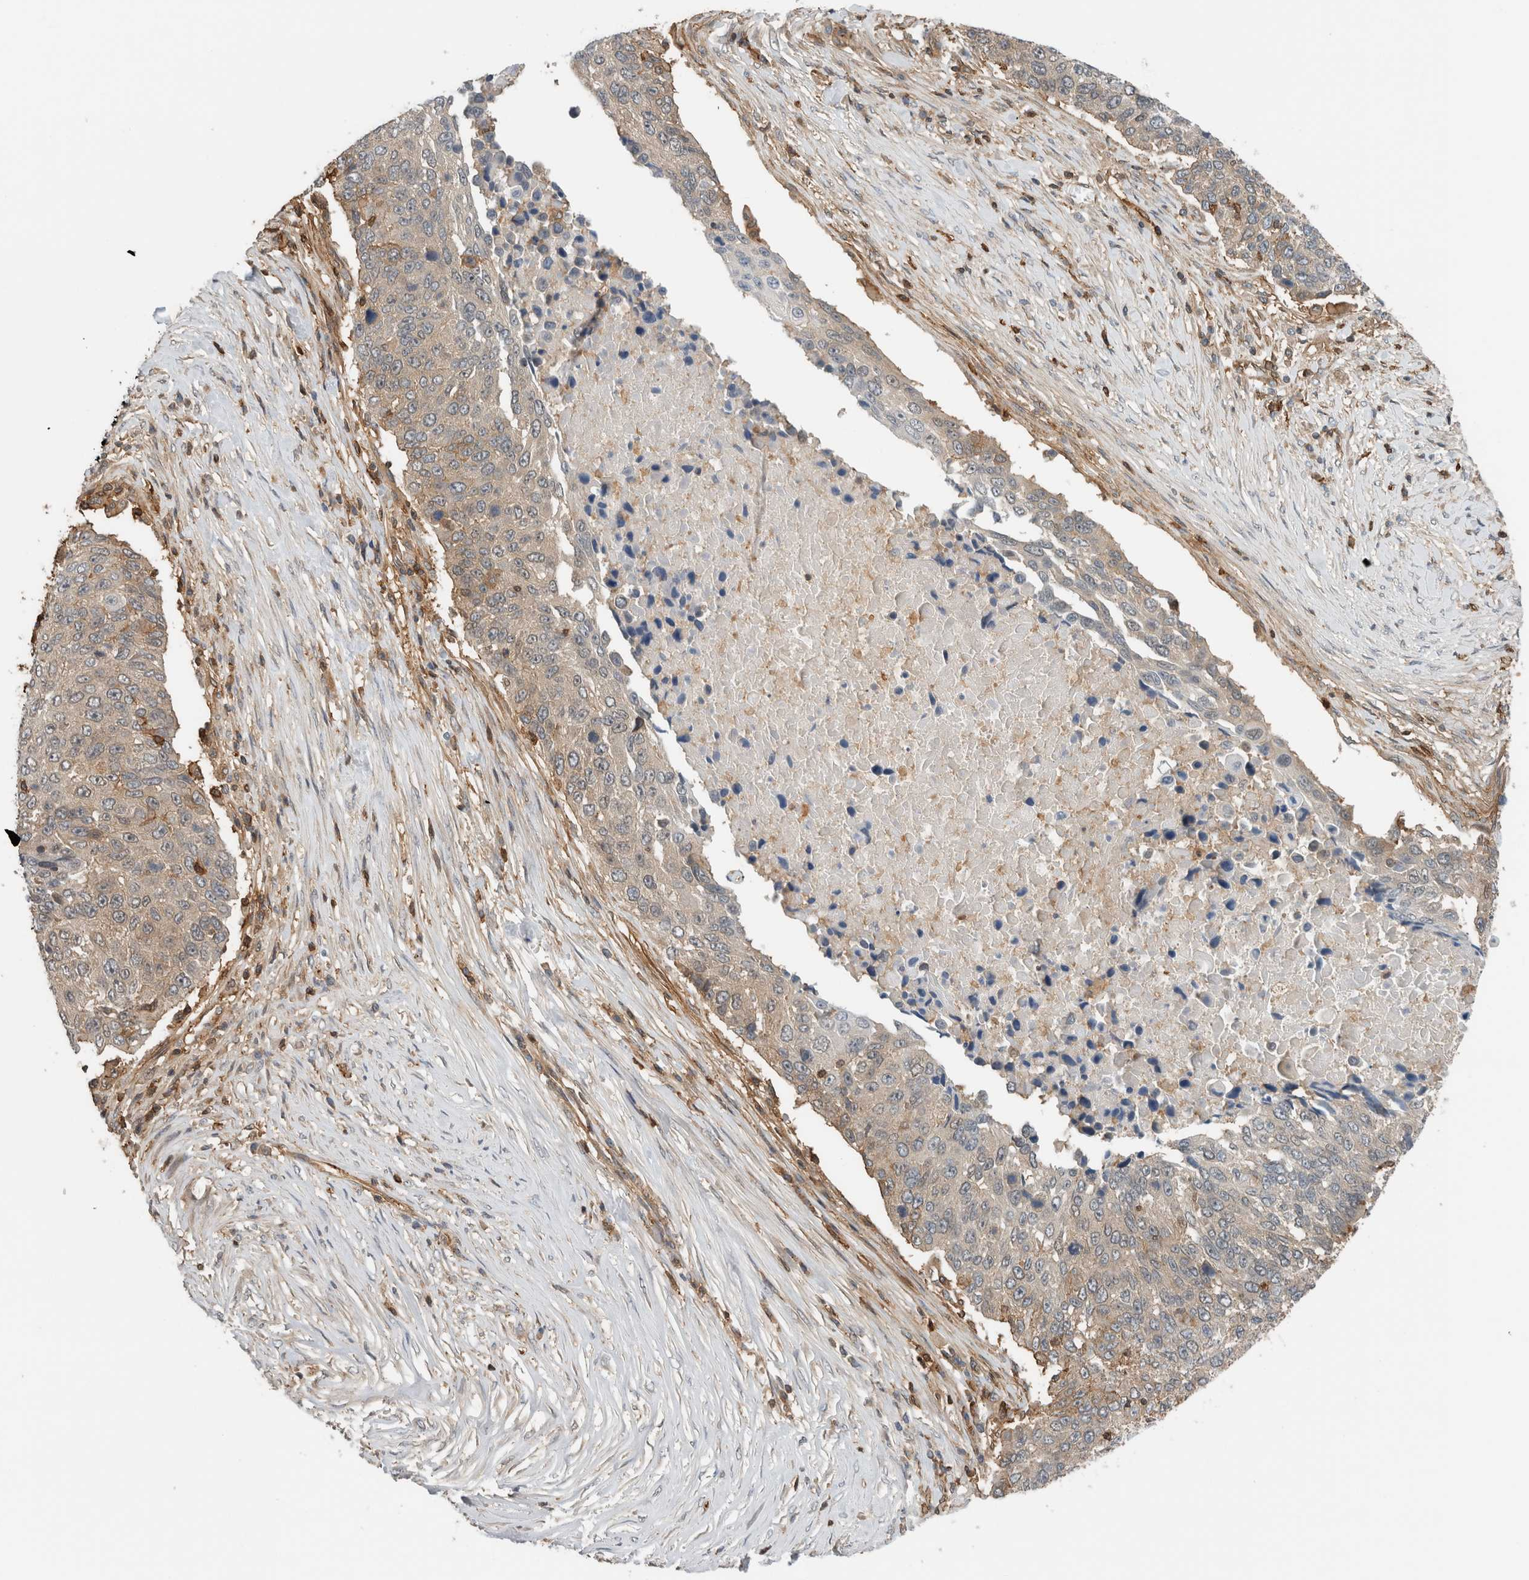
{"staining": {"intensity": "weak", "quantity": "<25%", "location": "cytoplasmic/membranous"}, "tissue": "lung cancer", "cell_type": "Tumor cells", "image_type": "cancer", "snomed": [{"axis": "morphology", "description": "Squamous cell carcinoma, NOS"}, {"axis": "topography", "description": "Lung"}], "caption": "Protein analysis of lung cancer (squamous cell carcinoma) demonstrates no significant positivity in tumor cells.", "gene": "PFDN4", "patient": {"sex": "male", "age": 66}}